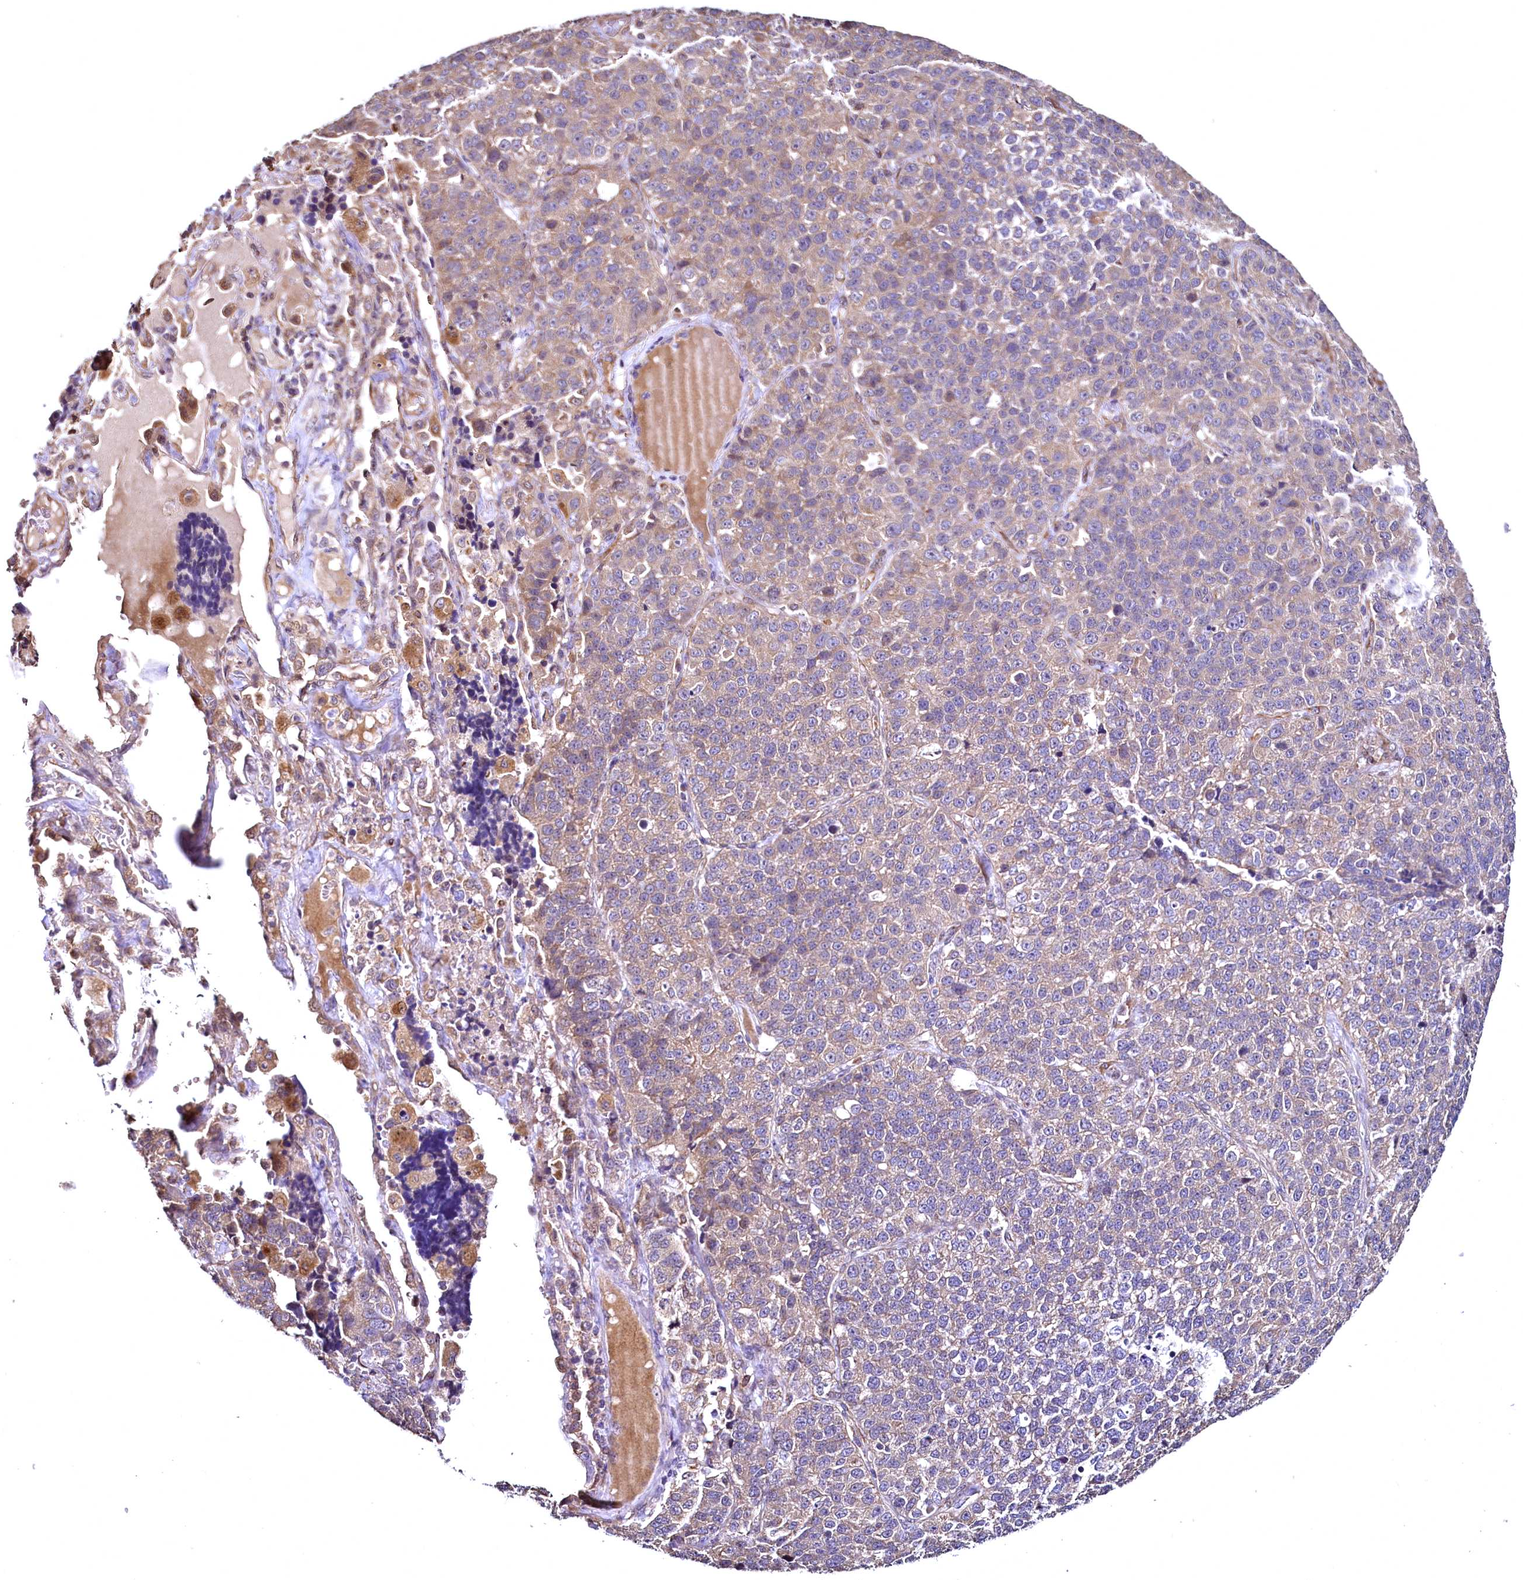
{"staining": {"intensity": "weak", "quantity": "<25%", "location": "cytoplasmic/membranous"}, "tissue": "lung cancer", "cell_type": "Tumor cells", "image_type": "cancer", "snomed": [{"axis": "morphology", "description": "Adenocarcinoma, NOS"}, {"axis": "topography", "description": "Lung"}], "caption": "High power microscopy histopathology image of an immunohistochemistry histopathology image of adenocarcinoma (lung), revealing no significant positivity in tumor cells.", "gene": "TBCEL", "patient": {"sex": "male", "age": 49}}